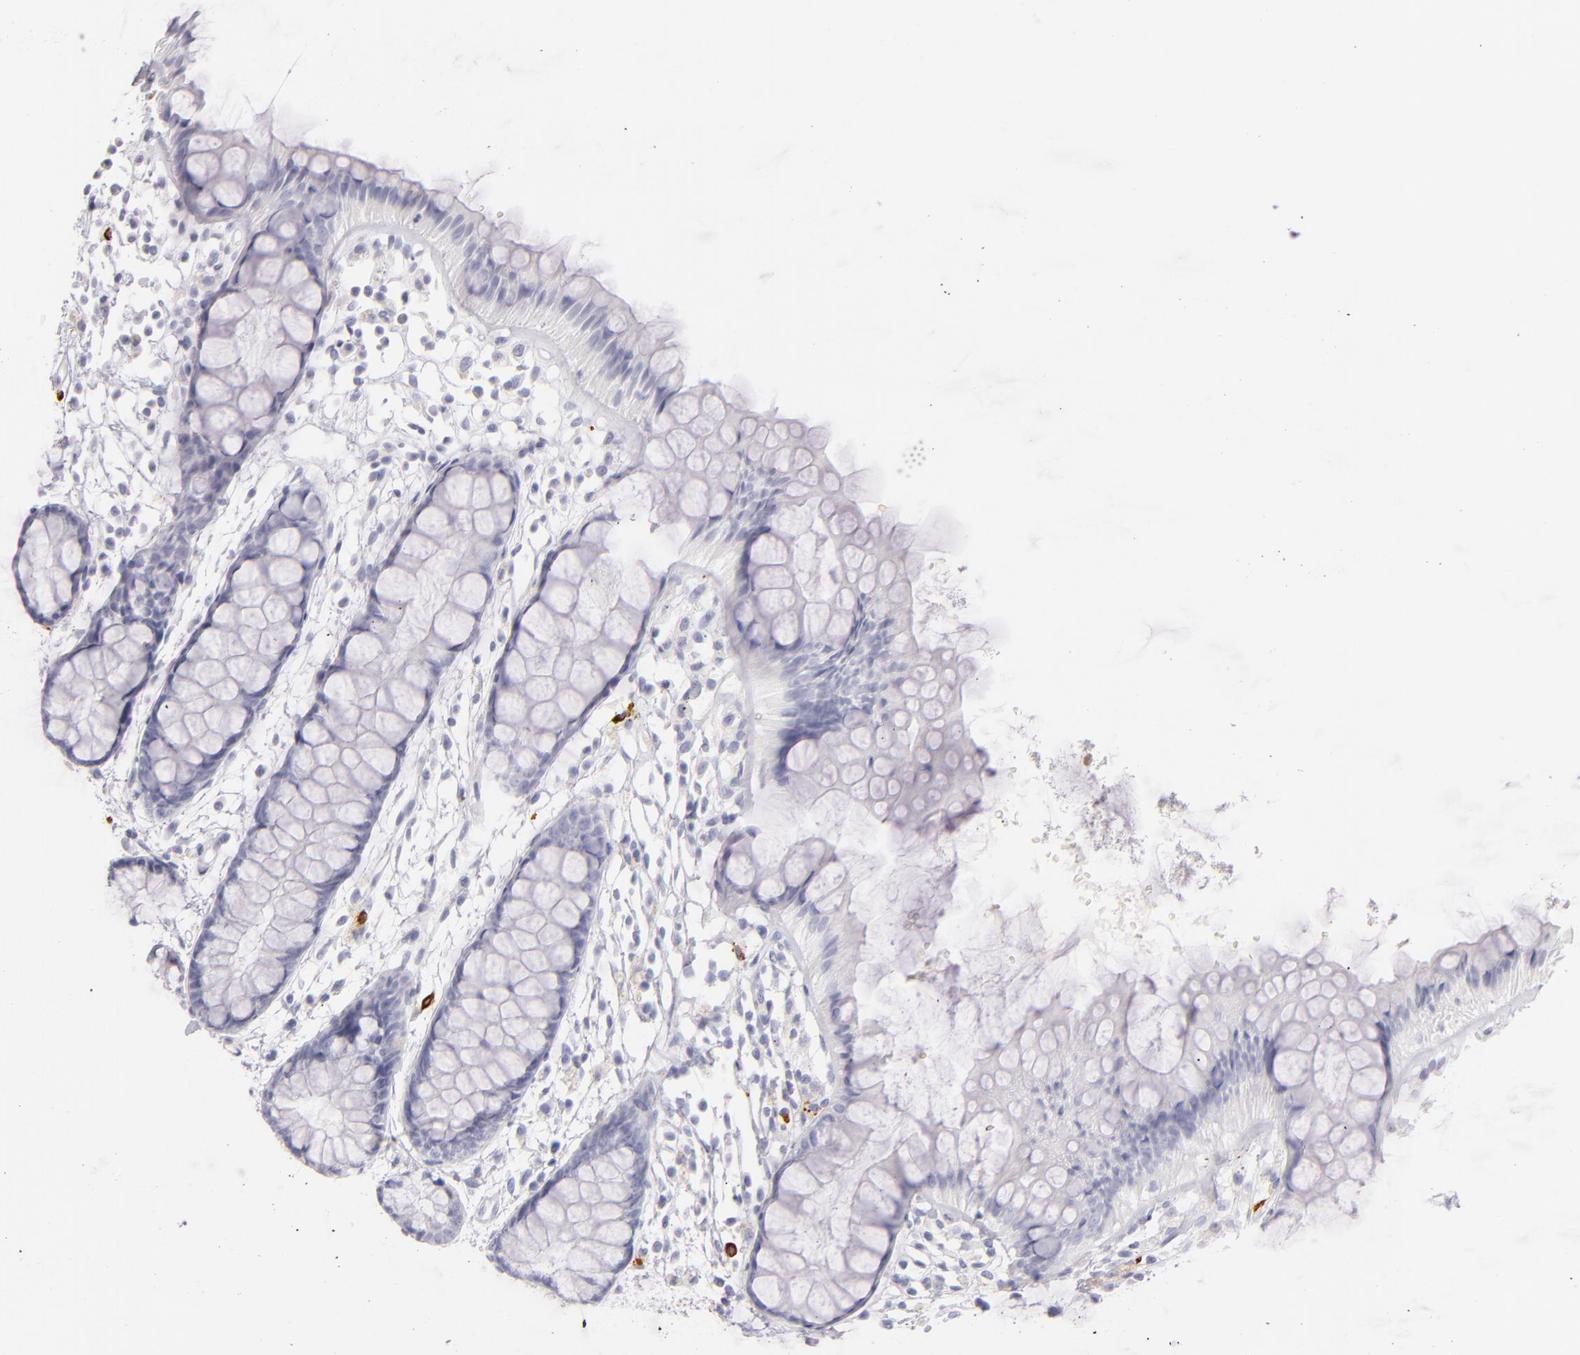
{"staining": {"intensity": "negative", "quantity": "none", "location": "none"}, "tissue": "rectum", "cell_type": "Glandular cells", "image_type": "normal", "snomed": [{"axis": "morphology", "description": "Normal tissue, NOS"}, {"axis": "topography", "description": "Rectum"}], "caption": "Immunohistochemistry micrograph of normal human rectum stained for a protein (brown), which exhibits no positivity in glandular cells. (Stains: DAB (3,3'-diaminobenzidine) immunohistochemistry with hematoxylin counter stain, Microscopy: brightfield microscopy at high magnification).", "gene": "TPSD1", "patient": {"sex": "female", "age": 66}}